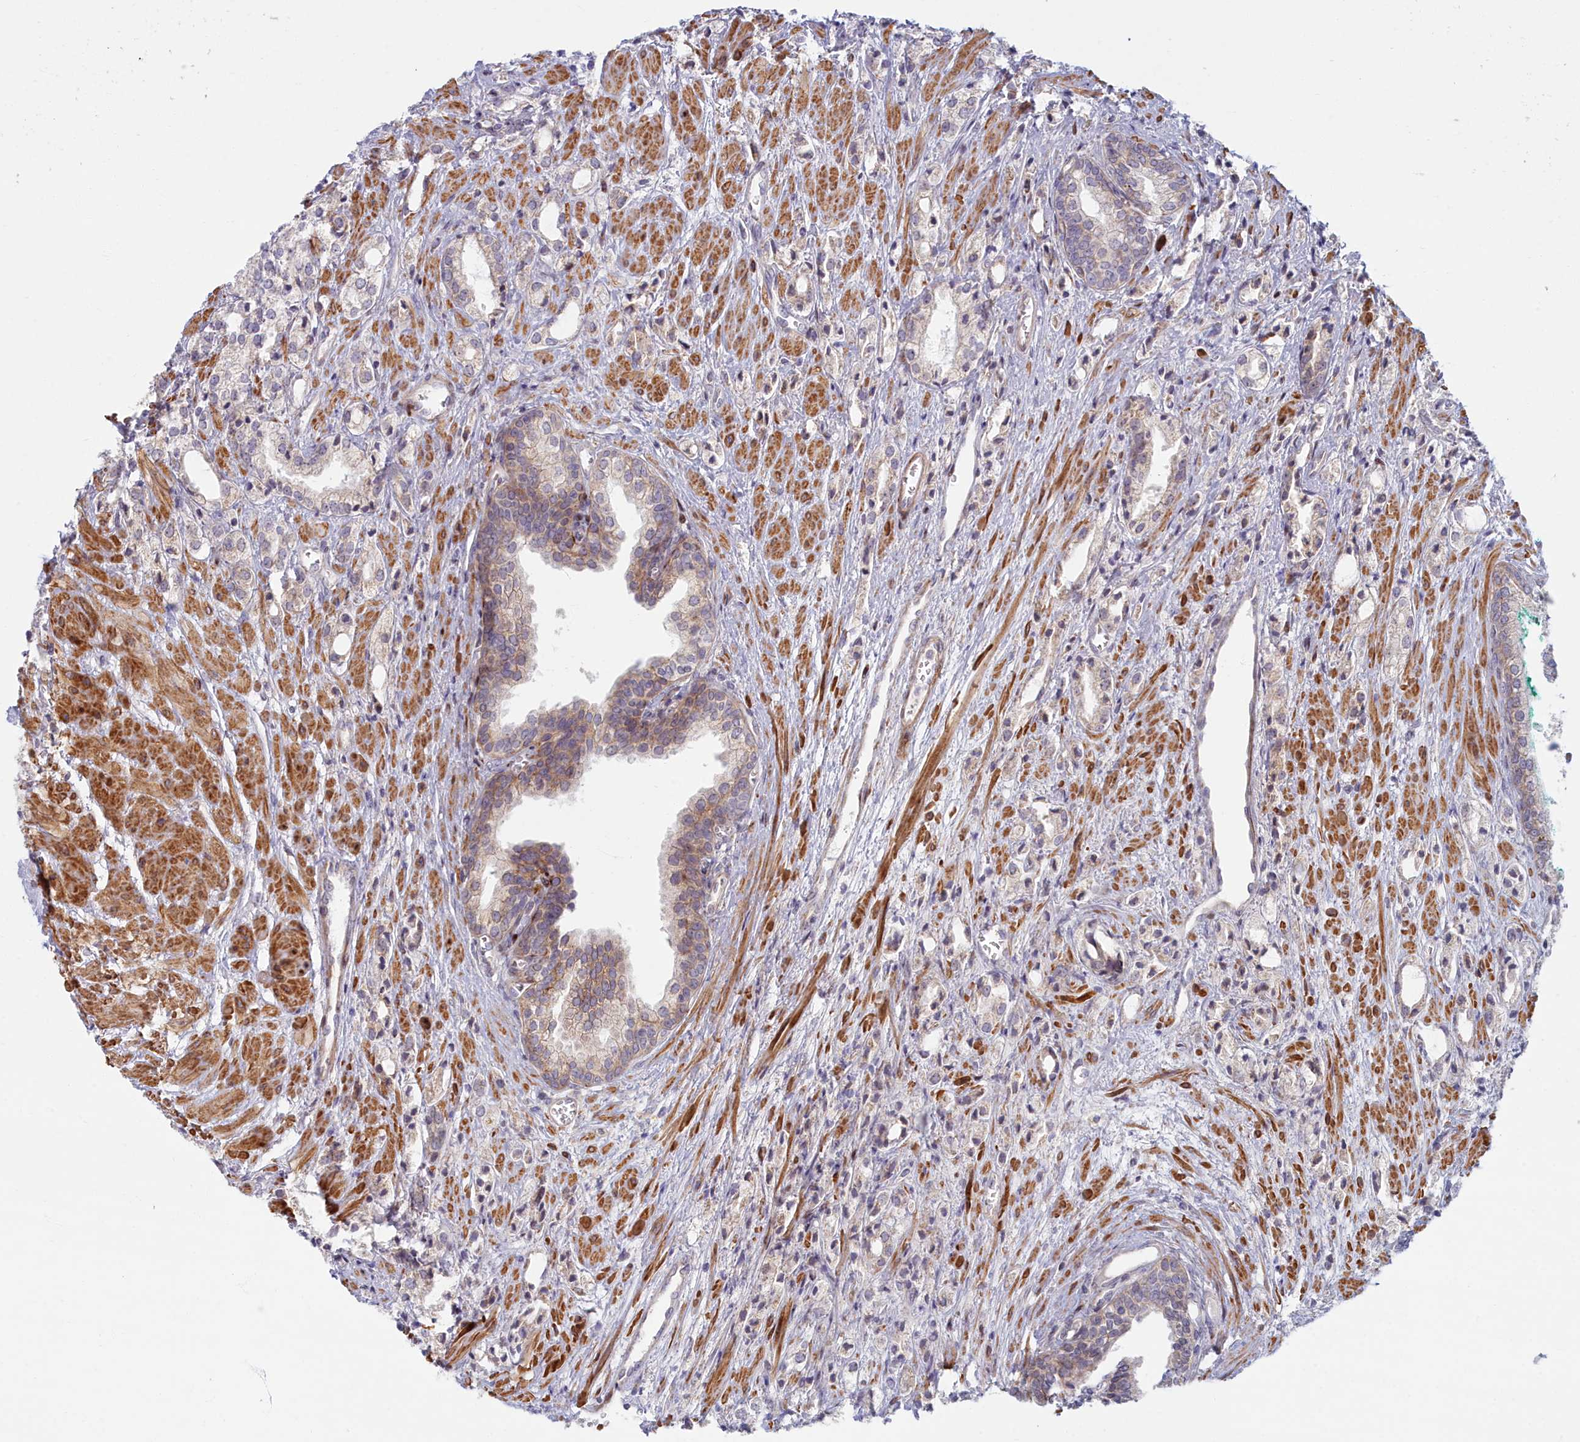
{"staining": {"intensity": "negative", "quantity": "none", "location": "none"}, "tissue": "prostate cancer", "cell_type": "Tumor cells", "image_type": "cancer", "snomed": [{"axis": "morphology", "description": "Adenocarcinoma, High grade"}, {"axis": "topography", "description": "Prostate"}], "caption": "The photomicrograph shows no staining of tumor cells in prostate adenocarcinoma (high-grade). (DAB immunohistochemistry (IHC), high magnification).", "gene": "C15orf40", "patient": {"sex": "male", "age": 50}}